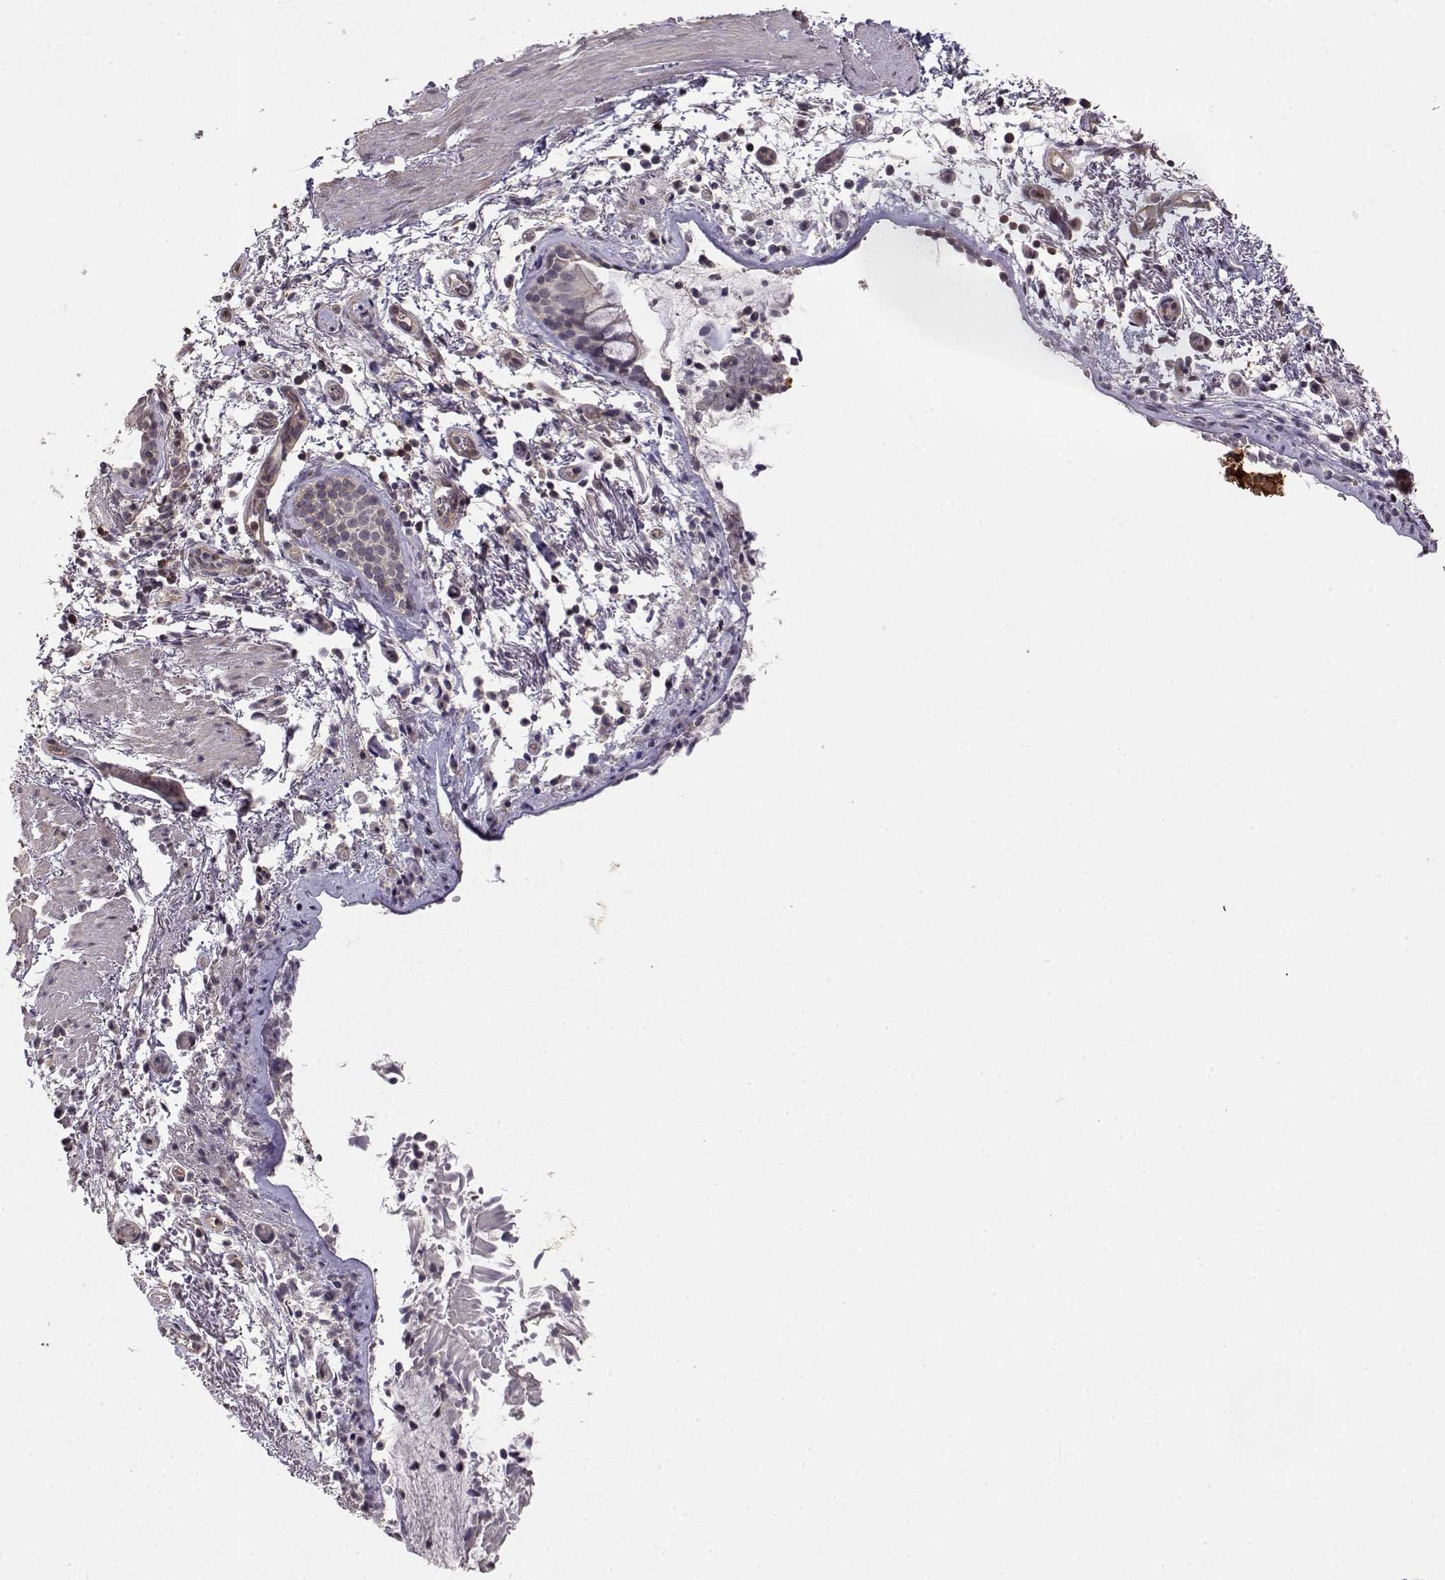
{"staining": {"intensity": "weak", "quantity": "<25%", "location": "cytoplasmic/membranous"}, "tissue": "bronchus", "cell_type": "Respiratory epithelial cells", "image_type": "normal", "snomed": [{"axis": "morphology", "description": "Normal tissue, NOS"}, {"axis": "topography", "description": "Bronchus"}], "caption": "Immunohistochemistry of normal bronchus displays no staining in respiratory epithelial cells.", "gene": "IFITM1", "patient": {"sex": "female", "age": 64}}